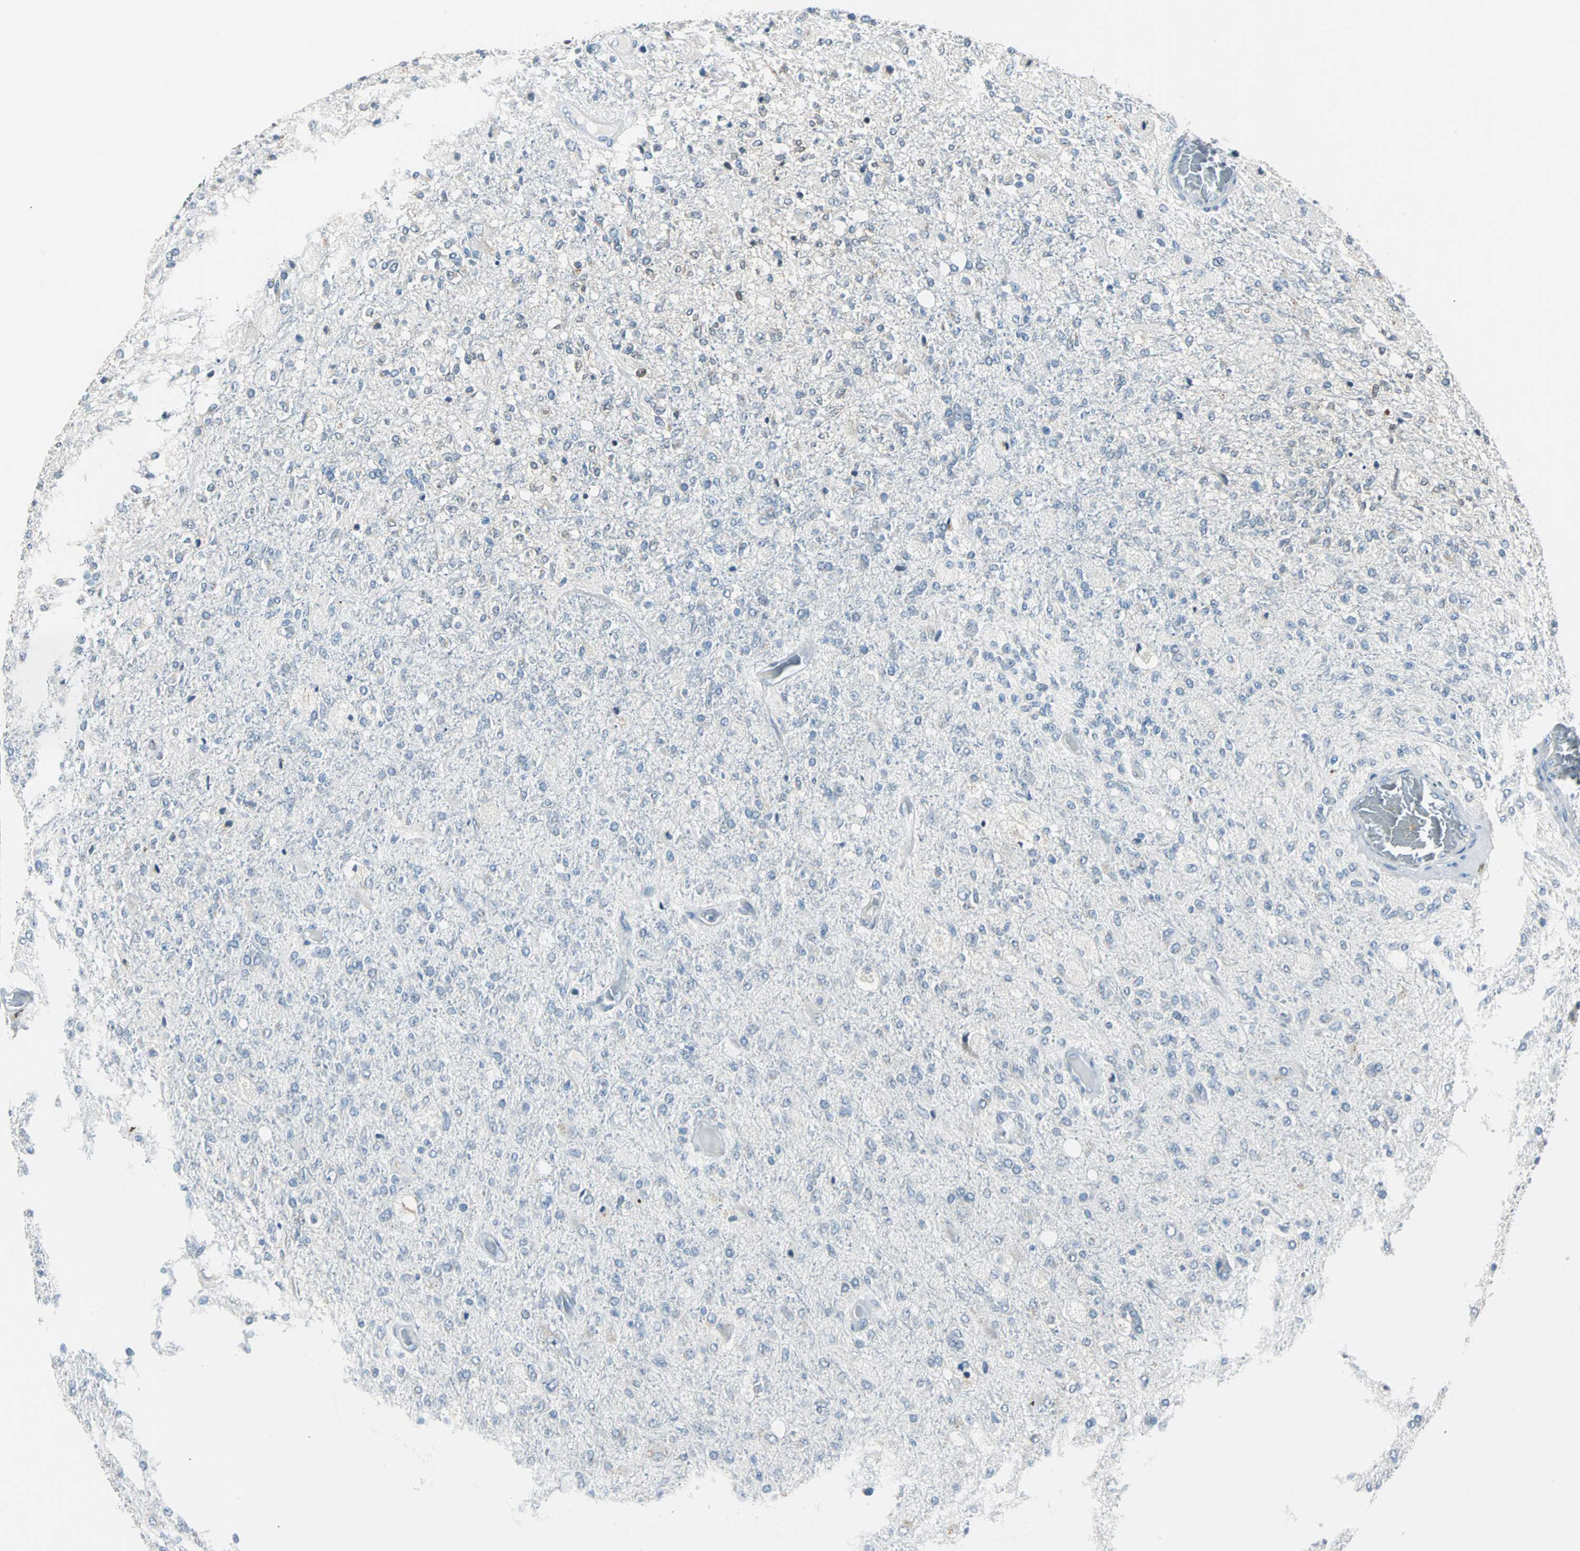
{"staining": {"intensity": "negative", "quantity": "none", "location": "none"}, "tissue": "glioma", "cell_type": "Tumor cells", "image_type": "cancer", "snomed": [{"axis": "morphology", "description": "Normal tissue, NOS"}, {"axis": "morphology", "description": "Glioma, malignant, High grade"}, {"axis": "topography", "description": "Cerebral cortex"}], "caption": "Image shows no significant protein positivity in tumor cells of glioma.", "gene": "SOX30", "patient": {"sex": "male", "age": 77}}